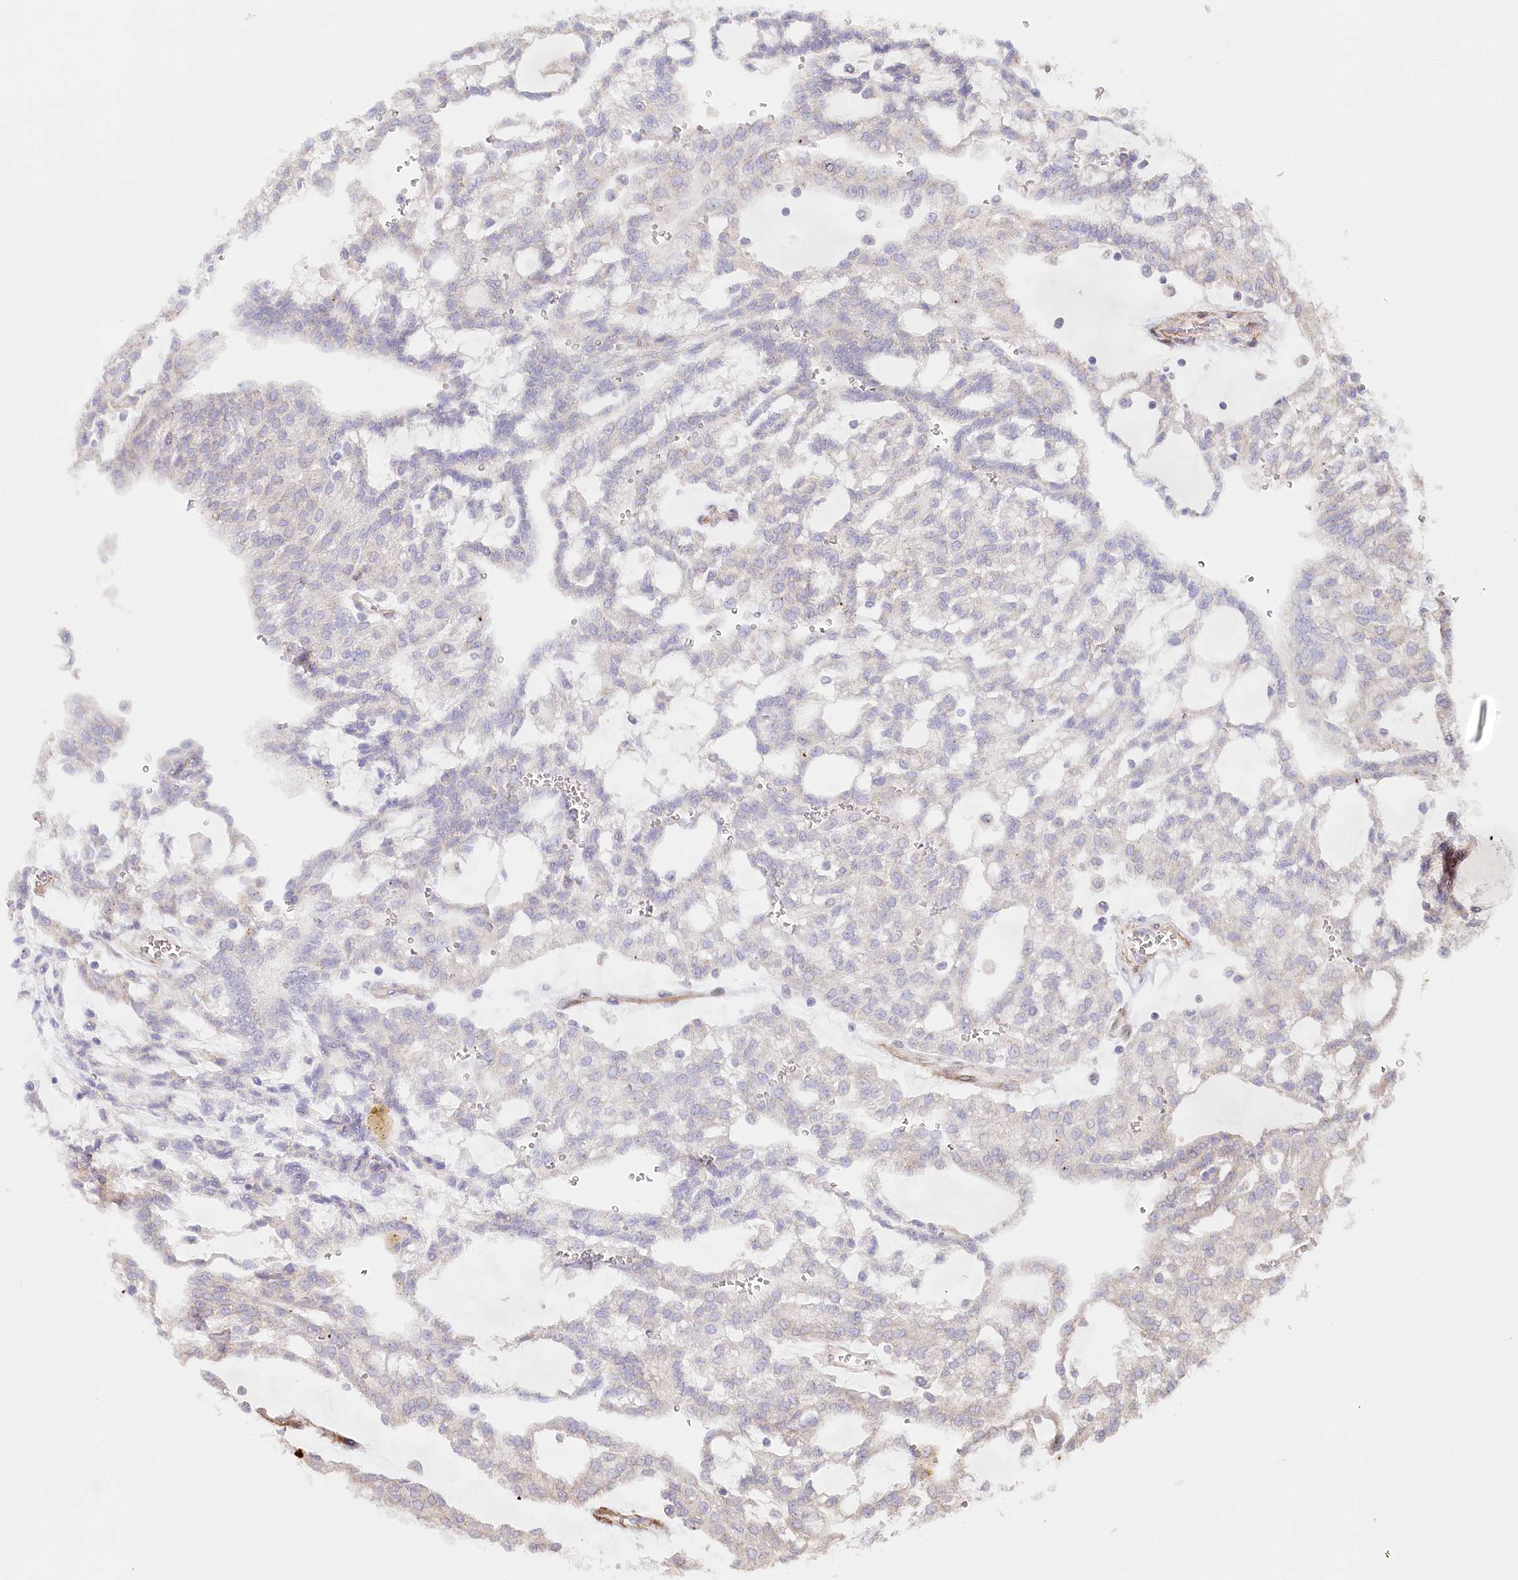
{"staining": {"intensity": "negative", "quantity": "none", "location": "none"}, "tissue": "renal cancer", "cell_type": "Tumor cells", "image_type": "cancer", "snomed": [{"axis": "morphology", "description": "Adenocarcinoma, NOS"}, {"axis": "topography", "description": "Kidney"}], "caption": "The IHC photomicrograph has no significant staining in tumor cells of renal cancer tissue.", "gene": "ABRAXAS2", "patient": {"sex": "male", "age": 63}}